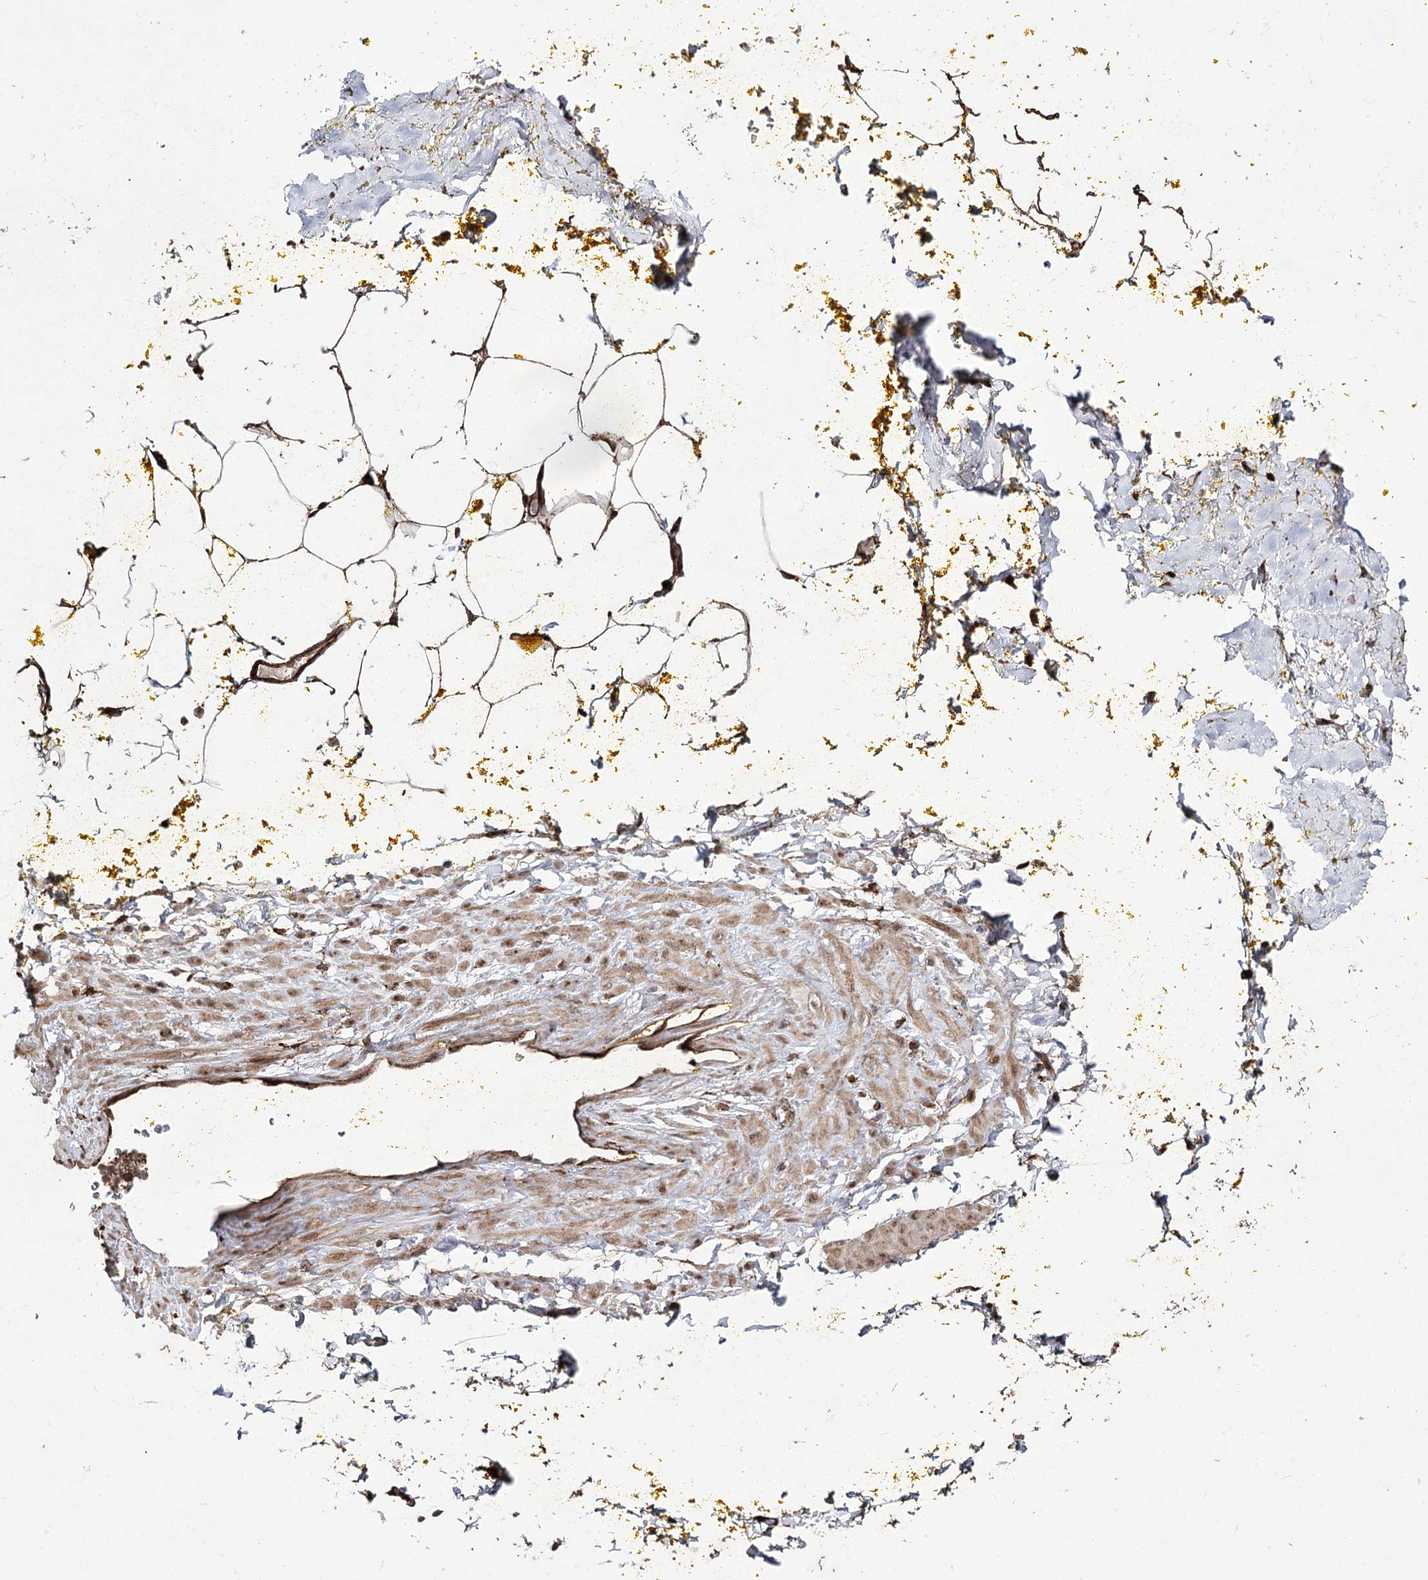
{"staining": {"intensity": "strong", "quantity": ">75%", "location": "cytoplasmic/membranous,nuclear"}, "tissue": "adipose tissue", "cell_type": "Adipocytes", "image_type": "normal", "snomed": [{"axis": "morphology", "description": "Normal tissue, NOS"}, {"axis": "morphology", "description": "Adenocarcinoma, Low grade"}, {"axis": "topography", "description": "Prostate"}, {"axis": "topography", "description": "Peripheral nerve tissue"}], "caption": "The immunohistochemical stain labels strong cytoplasmic/membranous,nuclear expression in adipocytes of unremarkable adipose tissue.", "gene": "FANCL", "patient": {"sex": "male", "age": 63}}